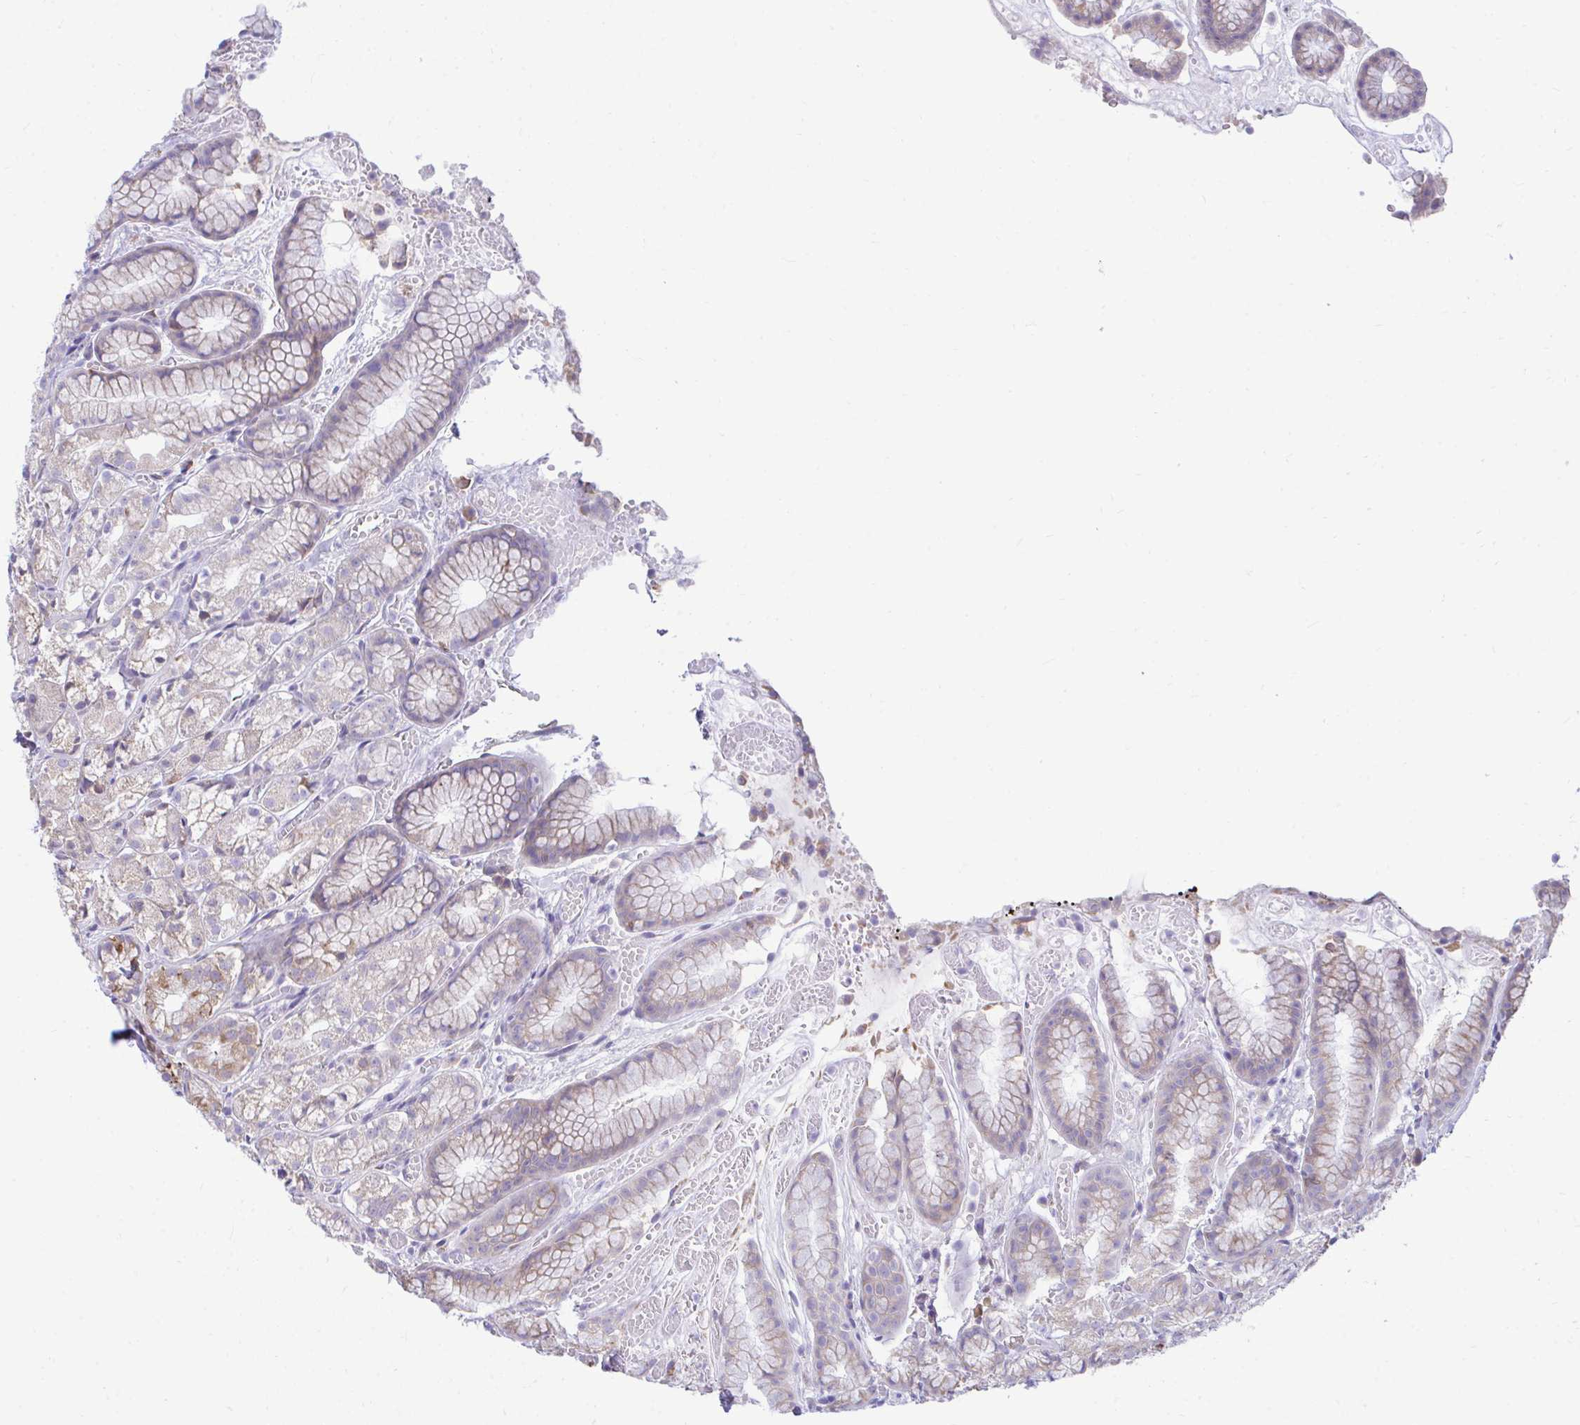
{"staining": {"intensity": "weak", "quantity": "25%-75%", "location": "cytoplasmic/membranous"}, "tissue": "stomach", "cell_type": "Glandular cells", "image_type": "normal", "snomed": [{"axis": "morphology", "description": "Normal tissue, NOS"}, {"axis": "topography", "description": "Smooth muscle"}, {"axis": "topography", "description": "Stomach"}], "caption": "Protein staining of normal stomach shows weak cytoplasmic/membranous expression in about 25%-75% of glandular cells.", "gene": "PIGK", "patient": {"sex": "male", "age": 70}}